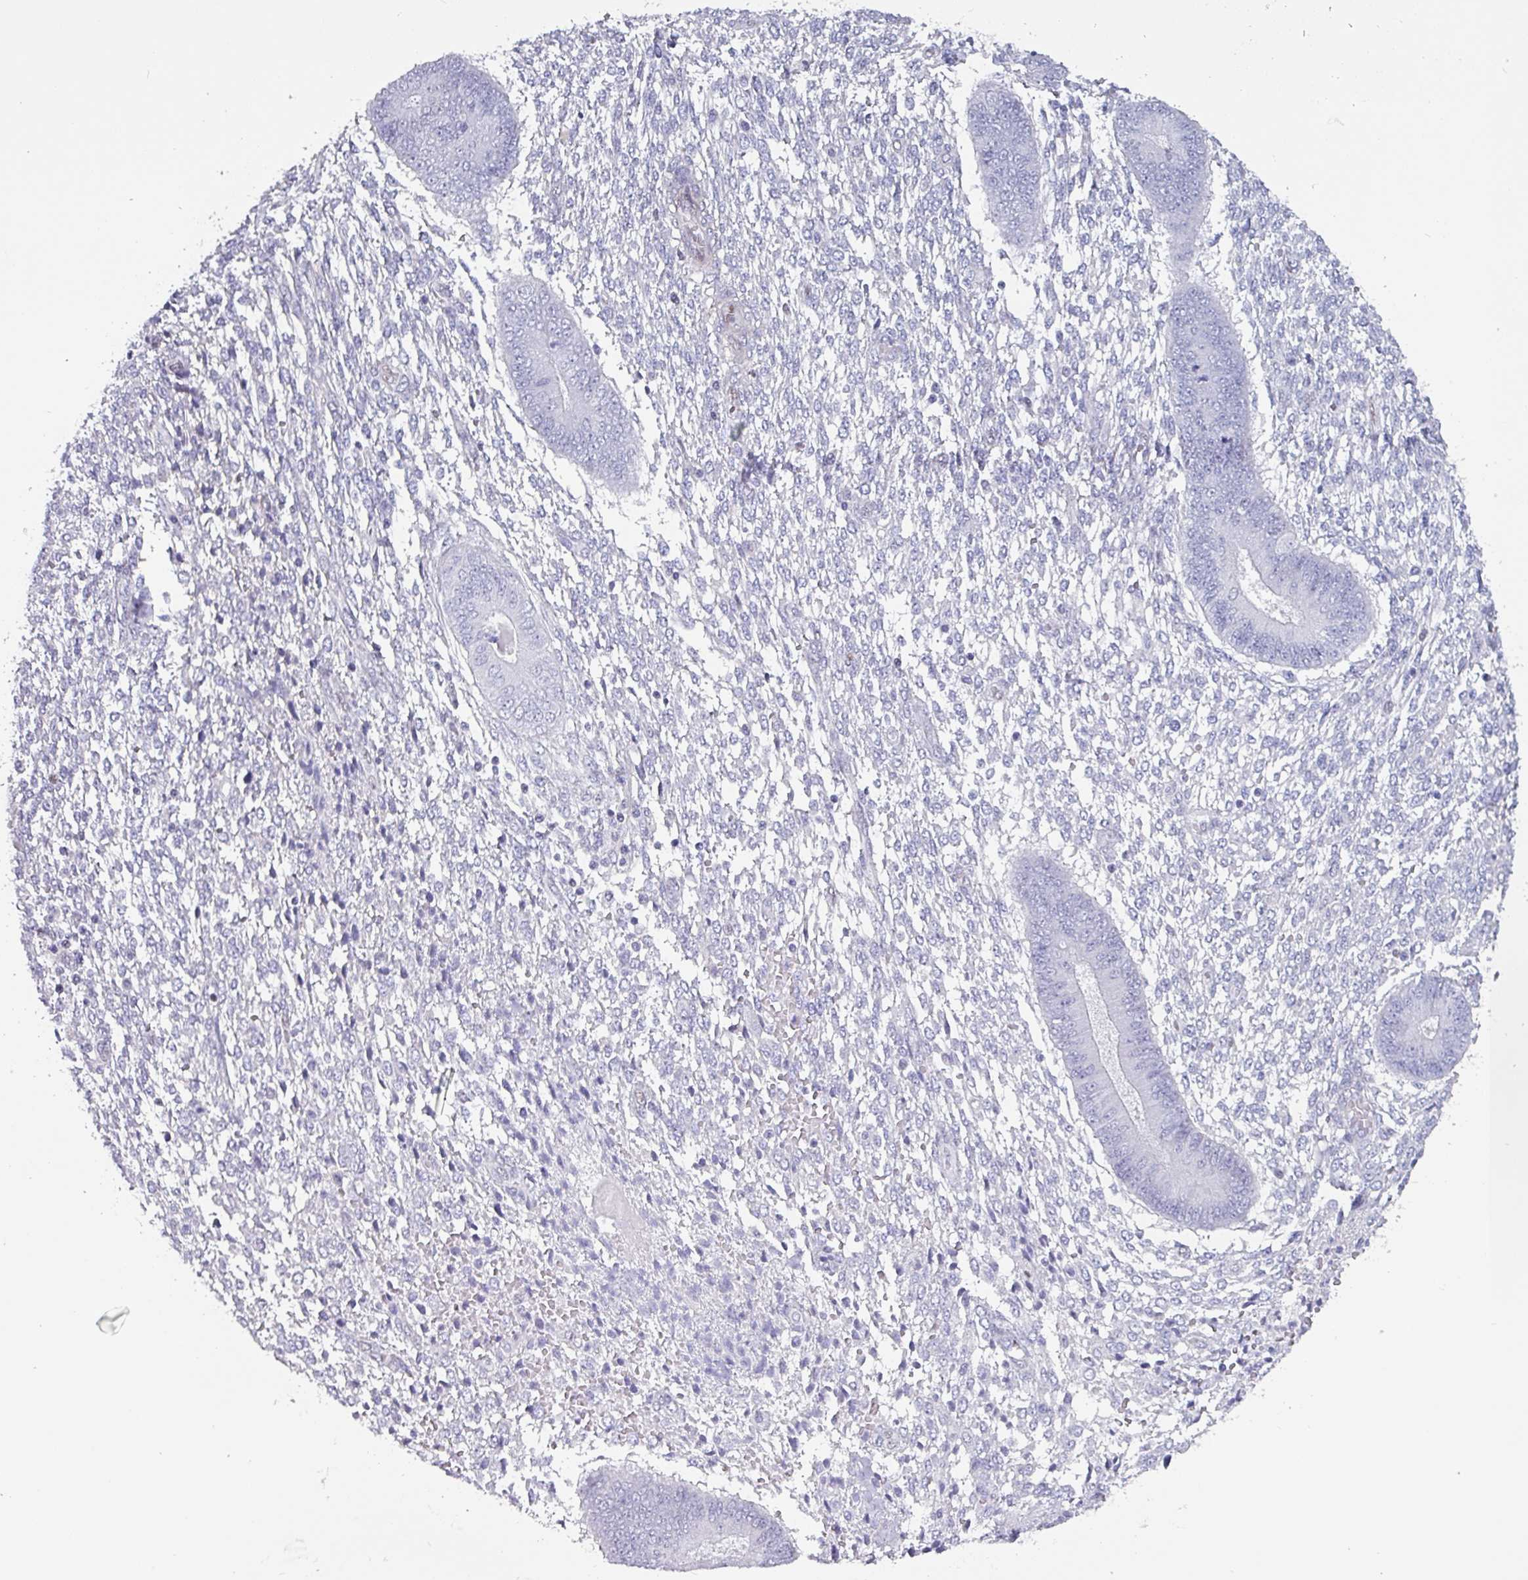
{"staining": {"intensity": "weak", "quantity": "25%-75%", "location": "cytoplasmic/membranous"}, "tissue": "endometrium", "cell_type": "Cells in endometrial stroma", "image_type": "normal", "snomed": [{"axis": "morphology", "description": "Normal tissue, NOS"}, {"axis": "topography", "description": "Endometrium"}], "caption": "Immunohistochemistry photomicrograph of benign endometrium: endometrium stained using IHC reveals low levels of weak protein expression localized specifically in the cytoplasmic/membranous of cells in endometrial stroma, appearing as a cytoplasmic/membranous brown color.", "gene": "ZNF816", "patient": {"sex": "female", "age": 49}}